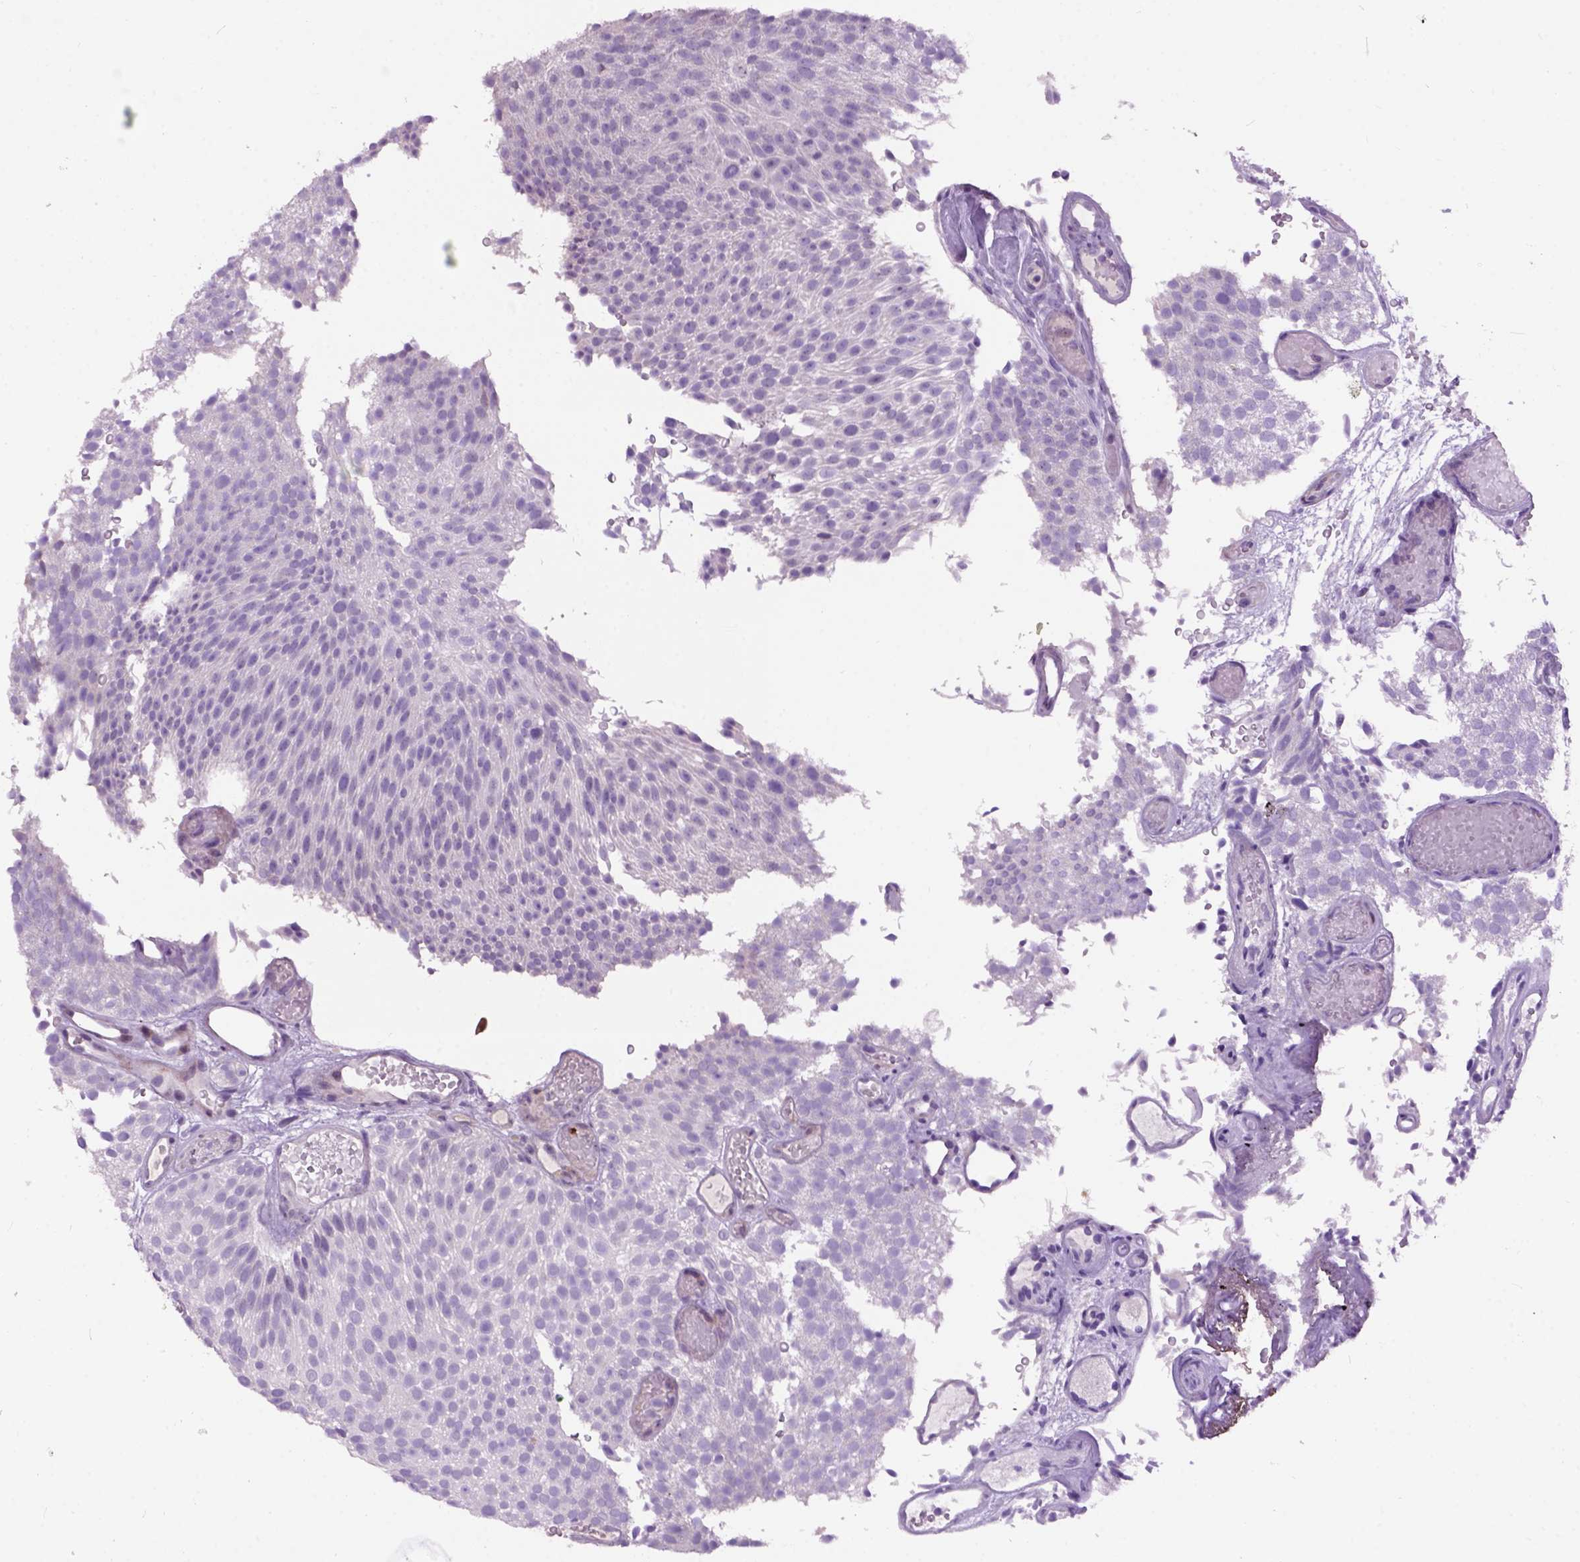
{"staining": {"intensity": "negative", "quantity": "none", "location": "none"}, "tissue": "urothelial cancer", "cell_type": "Tumor cells", "image_type": "cancer", "snomed": [{"axis": "morphology", "description": "Urothelial carcinoma, Low grade"}, {"axis": "topography", "description": "Urinary bladder"}], "caption": "IHC photomicrograph of urothelial carcinoma (low-grade) stained for a protein (brown), which reveals no positivity in tumor cells.", "gene": "MAPT", "patient": {"sex": "male", "age": 78}}